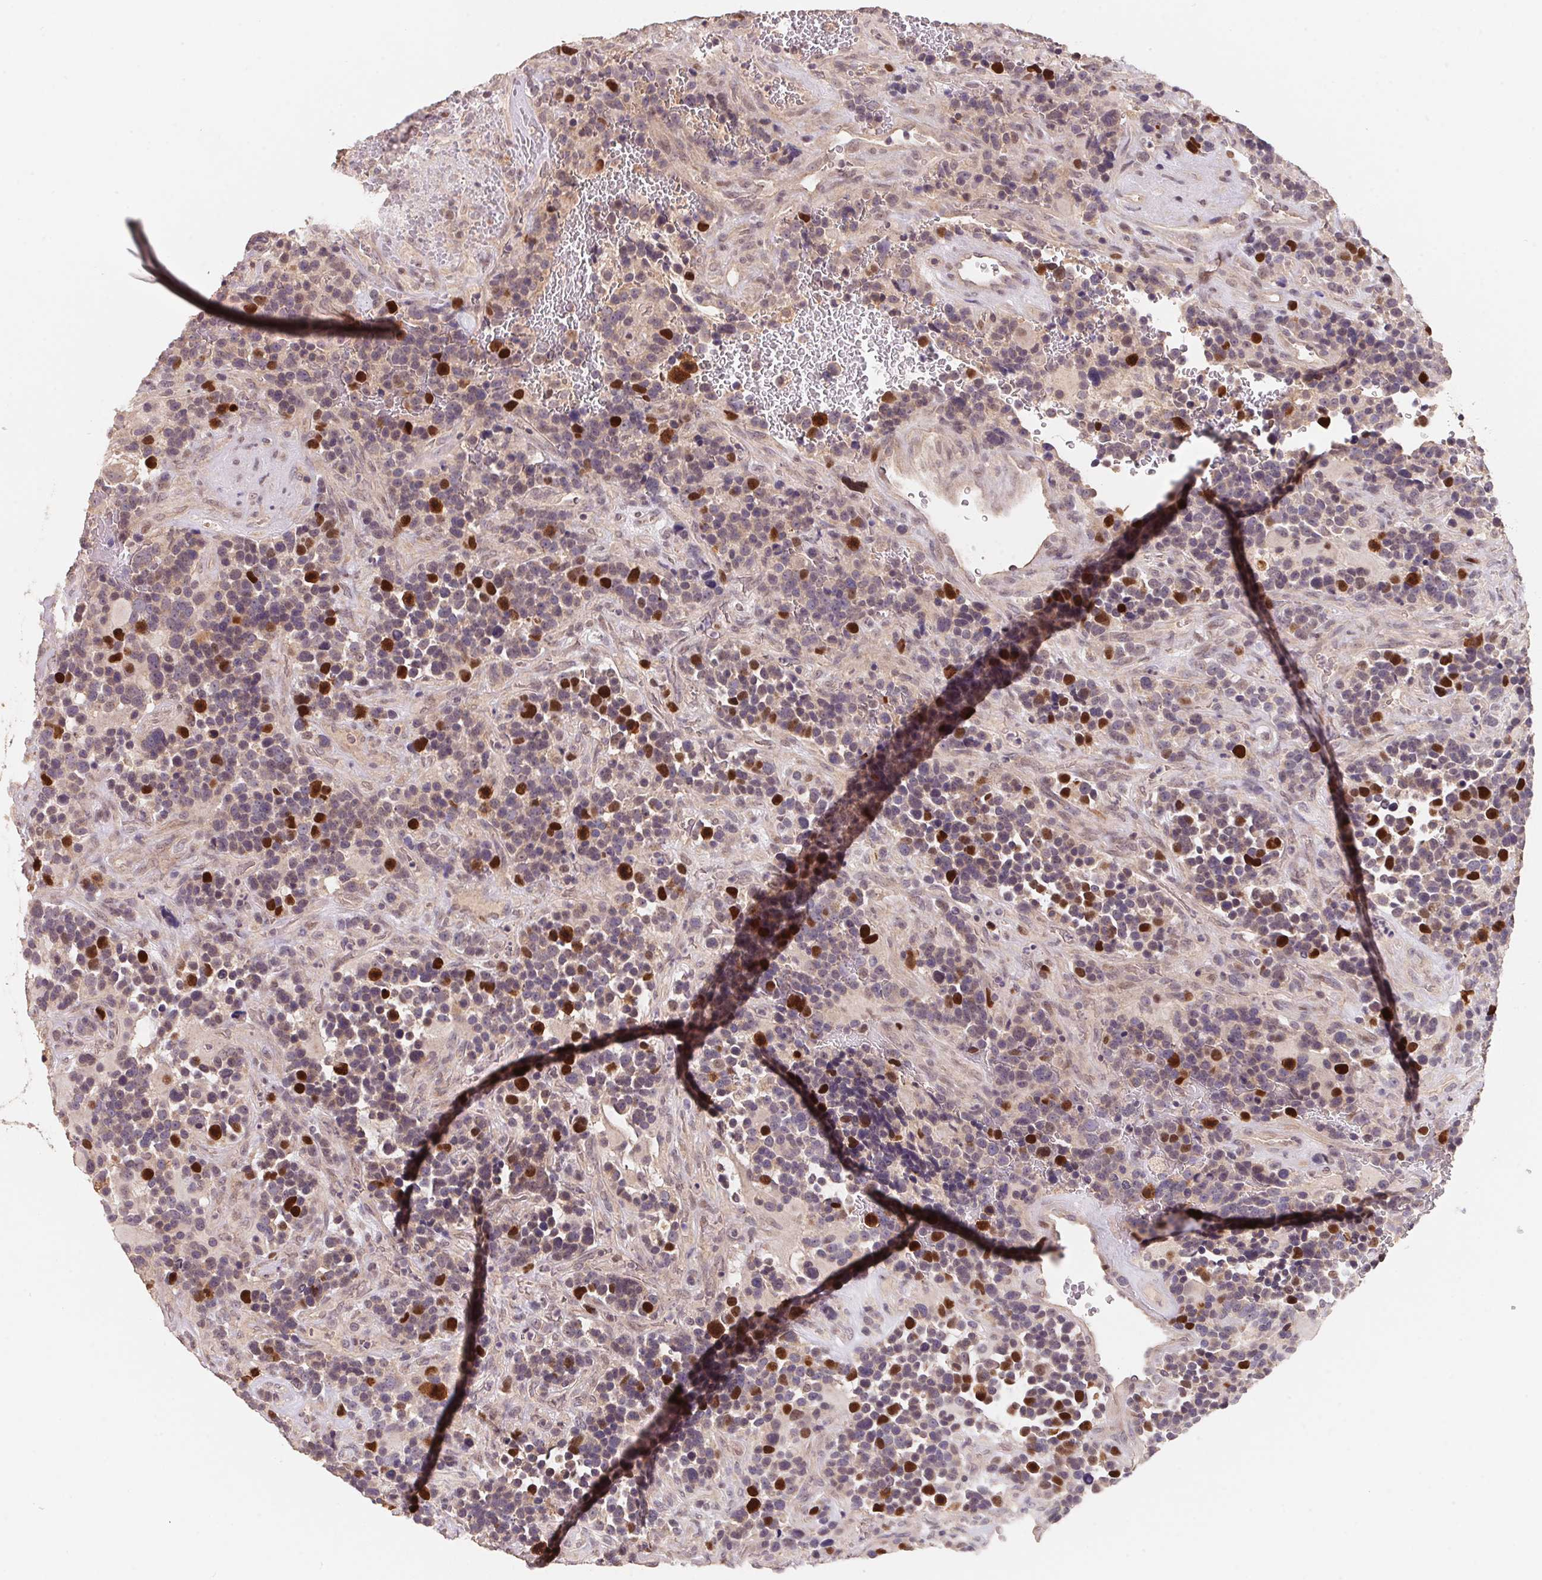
{"staining": {"intensity": "strong", "quantity": "<25%", "location": "nuclear"}, "tissue": "glioma", "cell_type": "Tumor cells", "image_type": "cancer", "snomed": [{"axis": "morphology", "description": "Glioma, malignant, High grade"}, {"axis": "topography", "description": "Brain"}], "caption": "Immunohistochemistry (DAB (3,3'-diaminobenzidine)) staining of human malignant glioma (high-grade) exhibits strong nuclear protein staining in about <25% of tumor cells. (Brightfield microscopy of DAB IHC at high magnification).", "gene": "KIFC1", "patient": {"sex": "male", "age": 33}}